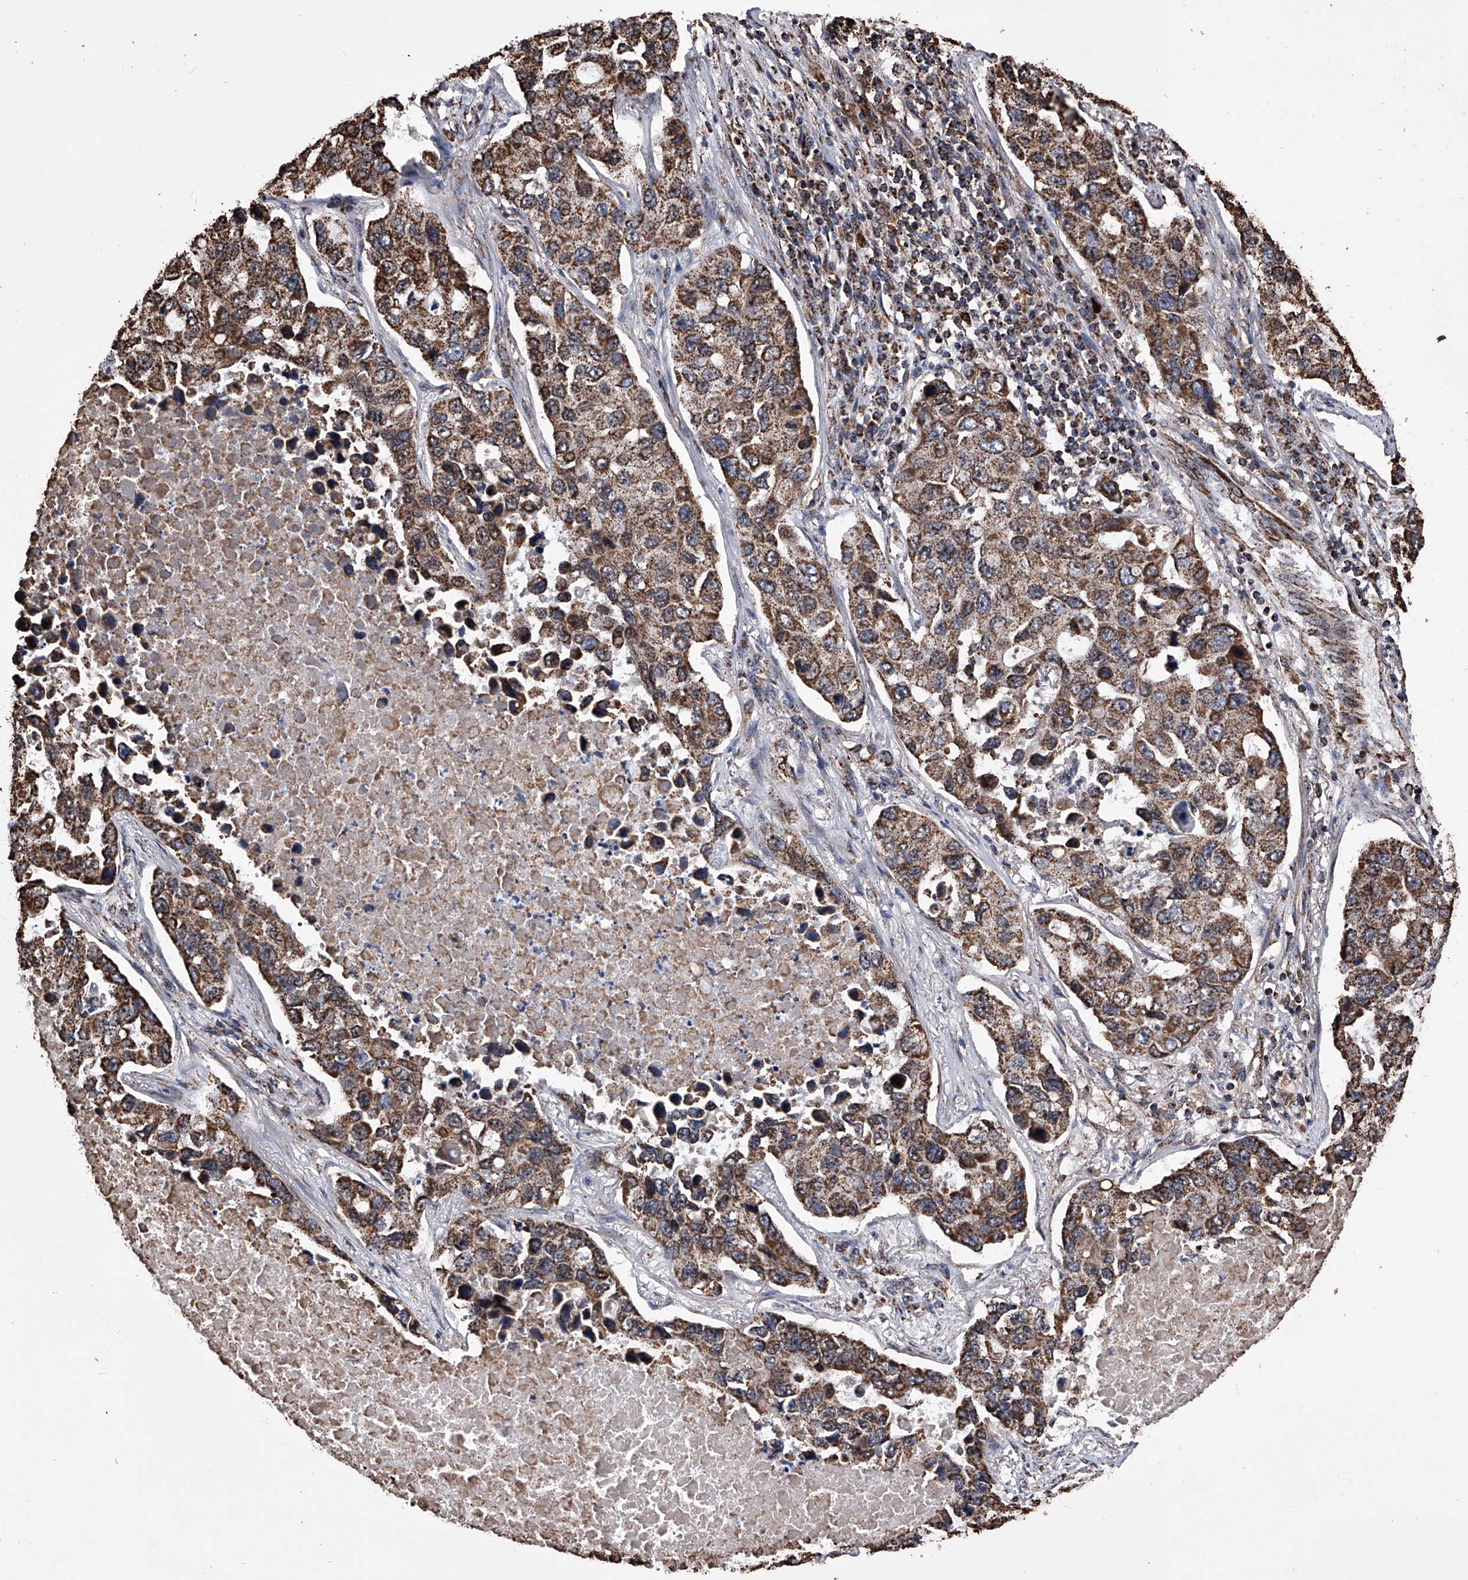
{"staining": {"intensity": "strong", "quantity": ">75%", "location": "cytoplasmic/membranous"}, "tissue": "lung cancer", "cell_type": "Tumor cells", "image_type": "cancer", "snomed": [{"axis": "morphology", "description": "Adenocarcinoma, NOS"}, {"axis": "topography", "description": "Lung"}], "caption": "The immunohistochemical stain labels strong cytoplasmic/membranous positivity in tumor cells of lung adenocarcinoma tissue.", "gene": "SMPDL3A", "patient": {"sex": "male", "age": 64}}